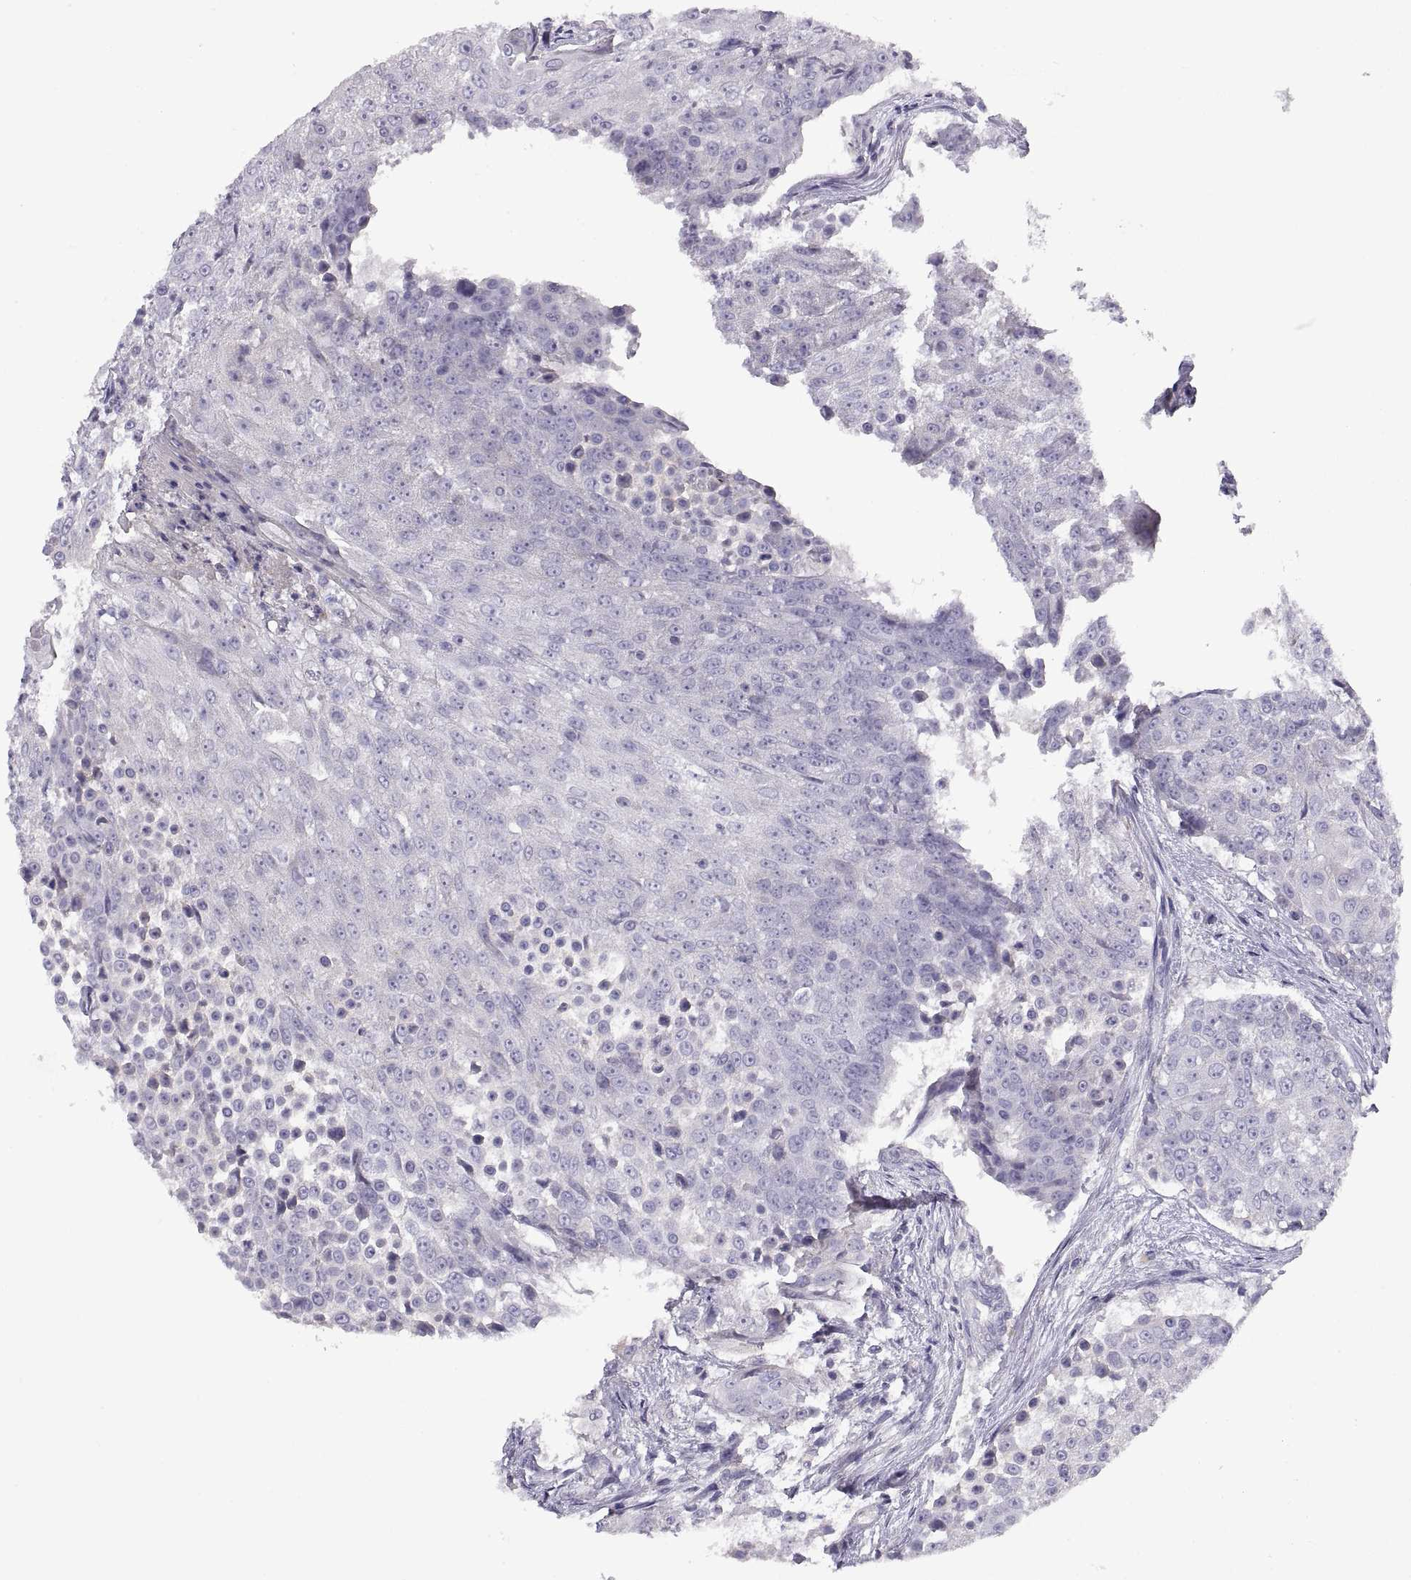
{"staining": {"intensity": "negative", "quantity": "none", "location": "none"}, "tissue": "urothelial cancer", "cell_type": "Tumor cells", "image_type": "cancer", "snomed": [{"axis": "morphology", "description": "Urothelial carcinoma, High grade"}, {"axis": "topography", "description": "Urinary bladder"}], "caption": "This is an immunohistochemistry (IHC) photomicrograph of urothelial cancer. There is no positivity in tumor cells.", "gene": "CRYBB3", "patient": {"sex": "female", "age": 63}}